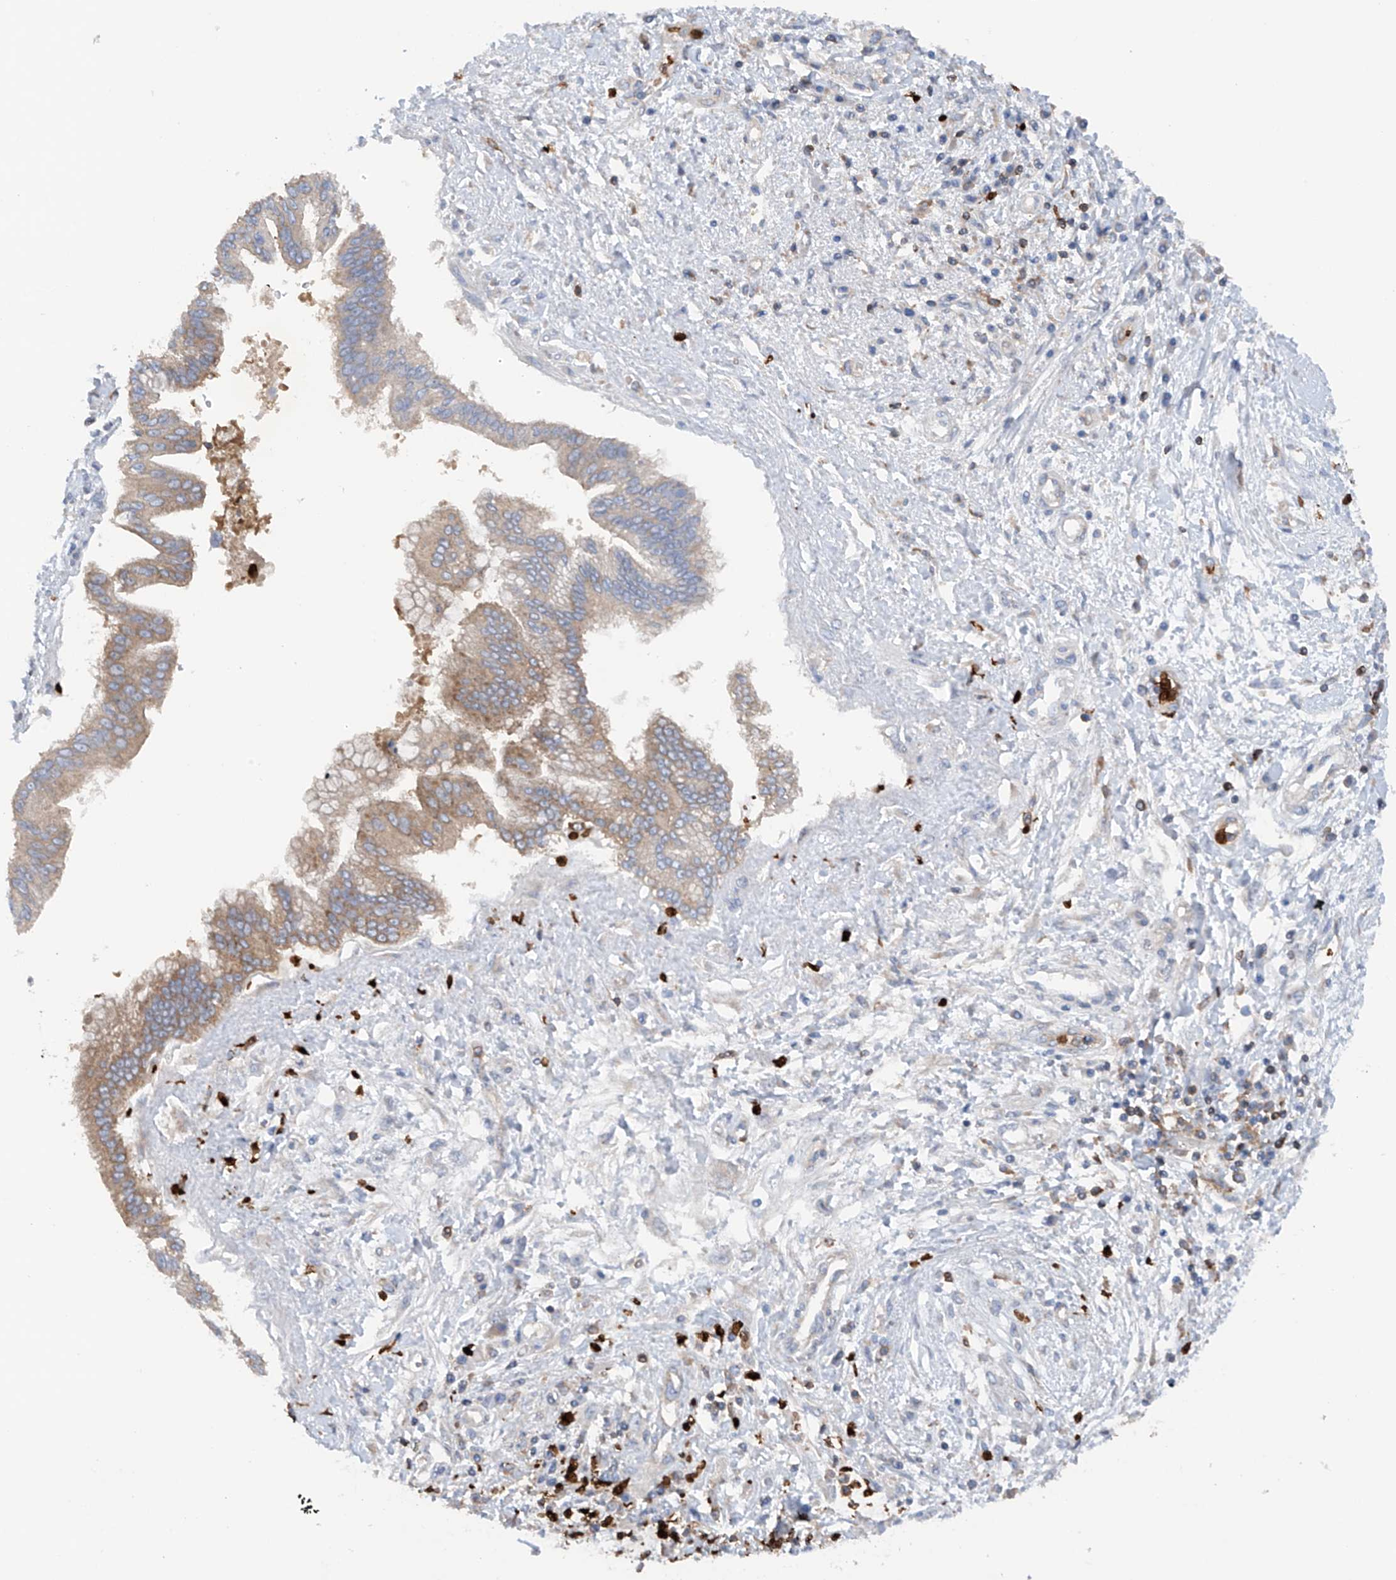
{"staining": {"intensity": "moderate", "quantity": "25%-75%", "location": "cytoplasmic/membranous"}, "tissue": "pancreatic cancer", "cell_type": "Tumor cells", "image_type": "cancer", "snomed": [{"axis": "morphology", "description": "Adenocarcinoma, NOS"}, {"axis": "topography", "description": "Pancreas"}], "caption": "Protein expression analysis of pancreatic cancer shows moderate cytoplasmic/membranous staining in approximately 25%-75% of tumor cells.", "gene": "PHACTR2", "patient": {"sex": "female", "age": 56}}